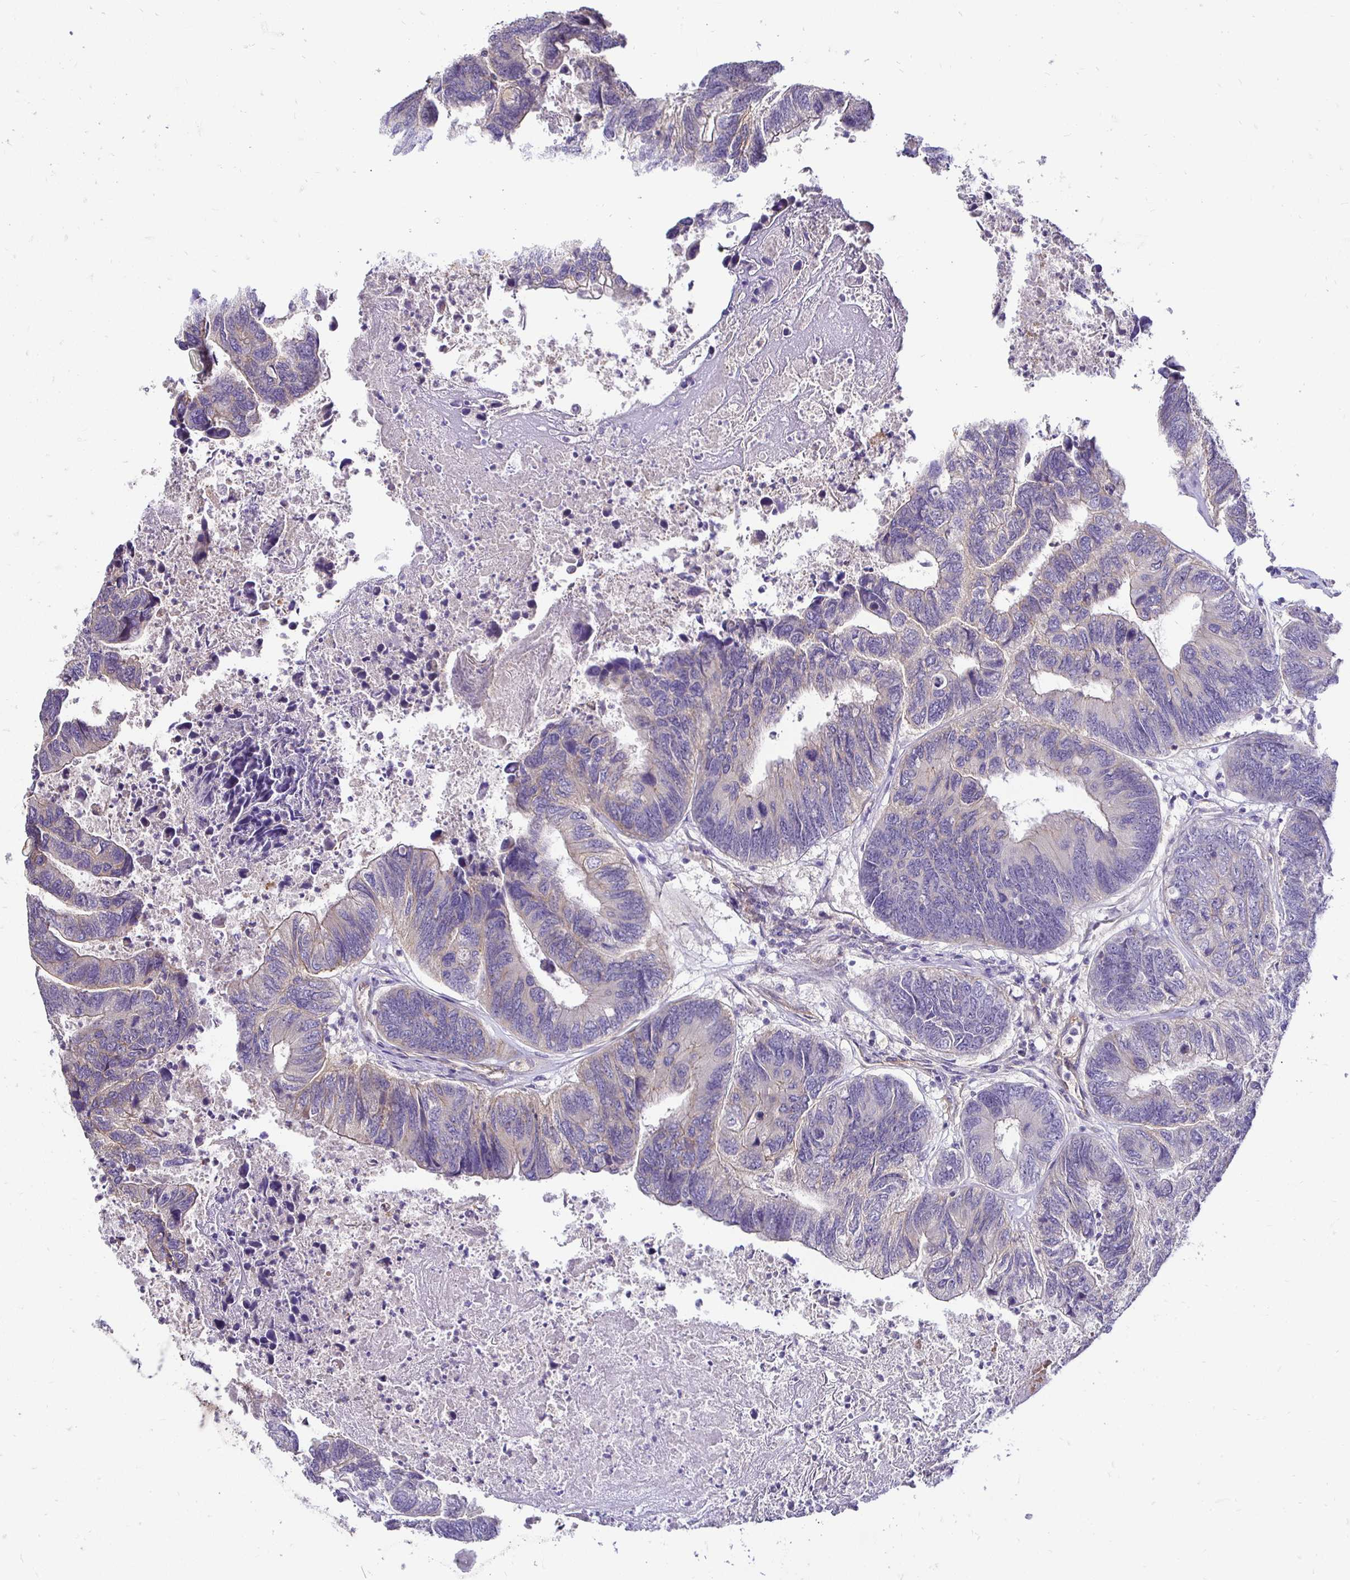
{"staining": {"intensity": "weak", "quantity": "<25%", "location": "cytoplasmic/membranous"}, "tissue": "colorectal cancer", "cell_type": "Tumor cells", "image_type": "cancer", "snomed": [{"axis": "morphology", "description": "Adenocarcinoma, NOS"}, {"axis": "topography", "description": "Colon"}], "caption": "This is an immunohistochemistry (IHC) photomicrograph of human colorectal cancer. There is no staining in tumor cells.", "gene": "SLC9A1", "patient": {"sex": "female", "age": 67}}